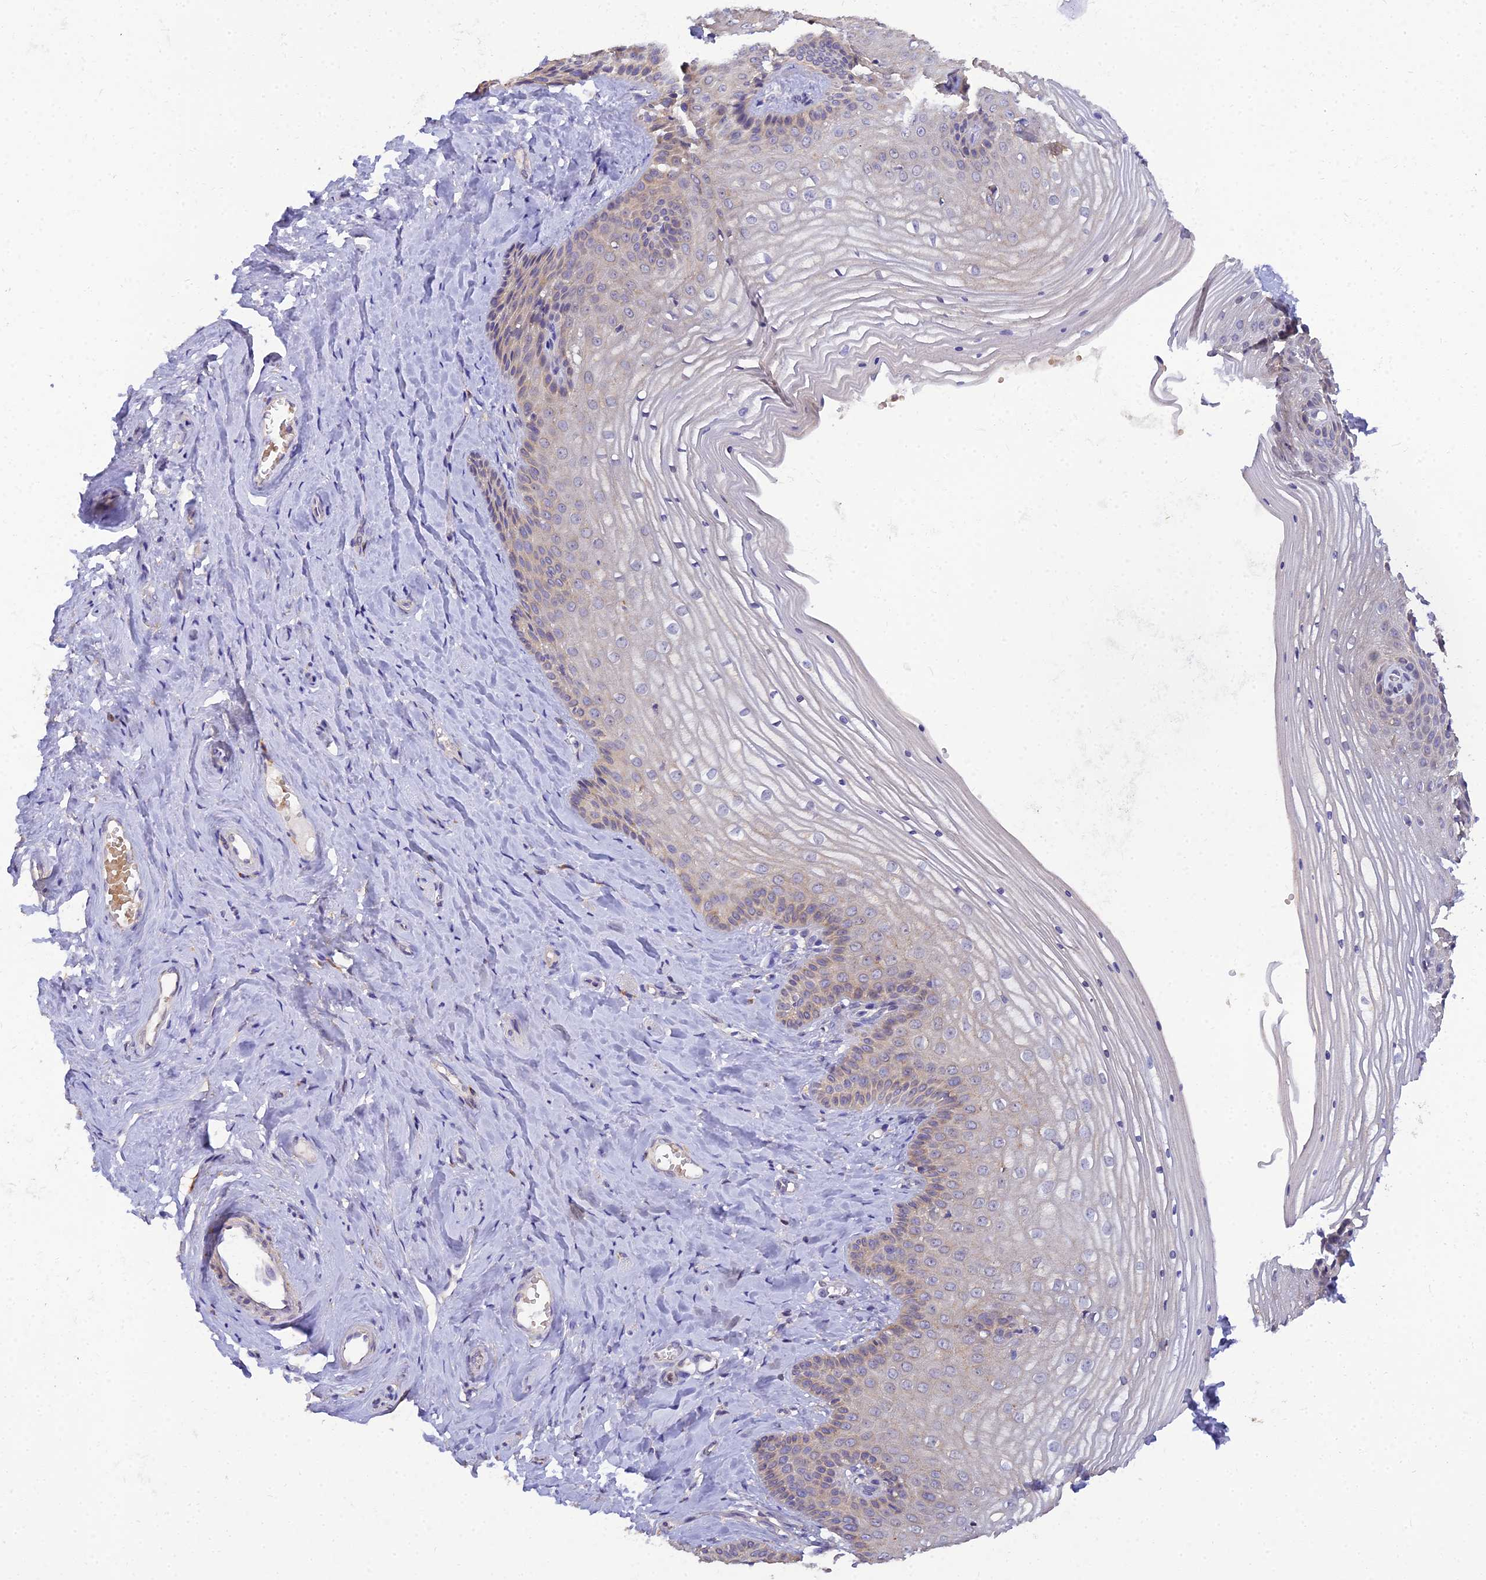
{"staining": {"intensity": "weak", "quantity": "25%-75%", "location": "cytoplasmic/membranous"}, "tissue": "vagina", "cell_type": "Squamous epithelial cells", "image_type": "normal", "snomed": [{"axis": "morphology", "description": "Normal tissue, NOS"}, {"axis": "topography", "description": "Vagina"}, {"axis": "topography", "description": "Cervix"}], "caption": "Immunohistochemistry staining of normal vagina, which exhibits low levels of weak cytoplasmic/membranous staining in about 25%-75% of squamous epithelial cells indicating weak cytoplasmic/membranous protein positivity. The staining was performed using DAB (brown) for protein detection and nuclei were counterstained in hematoxylin (blue).", "gene": "ARL8A", "patient": {"sex": "female", "age": 40}}